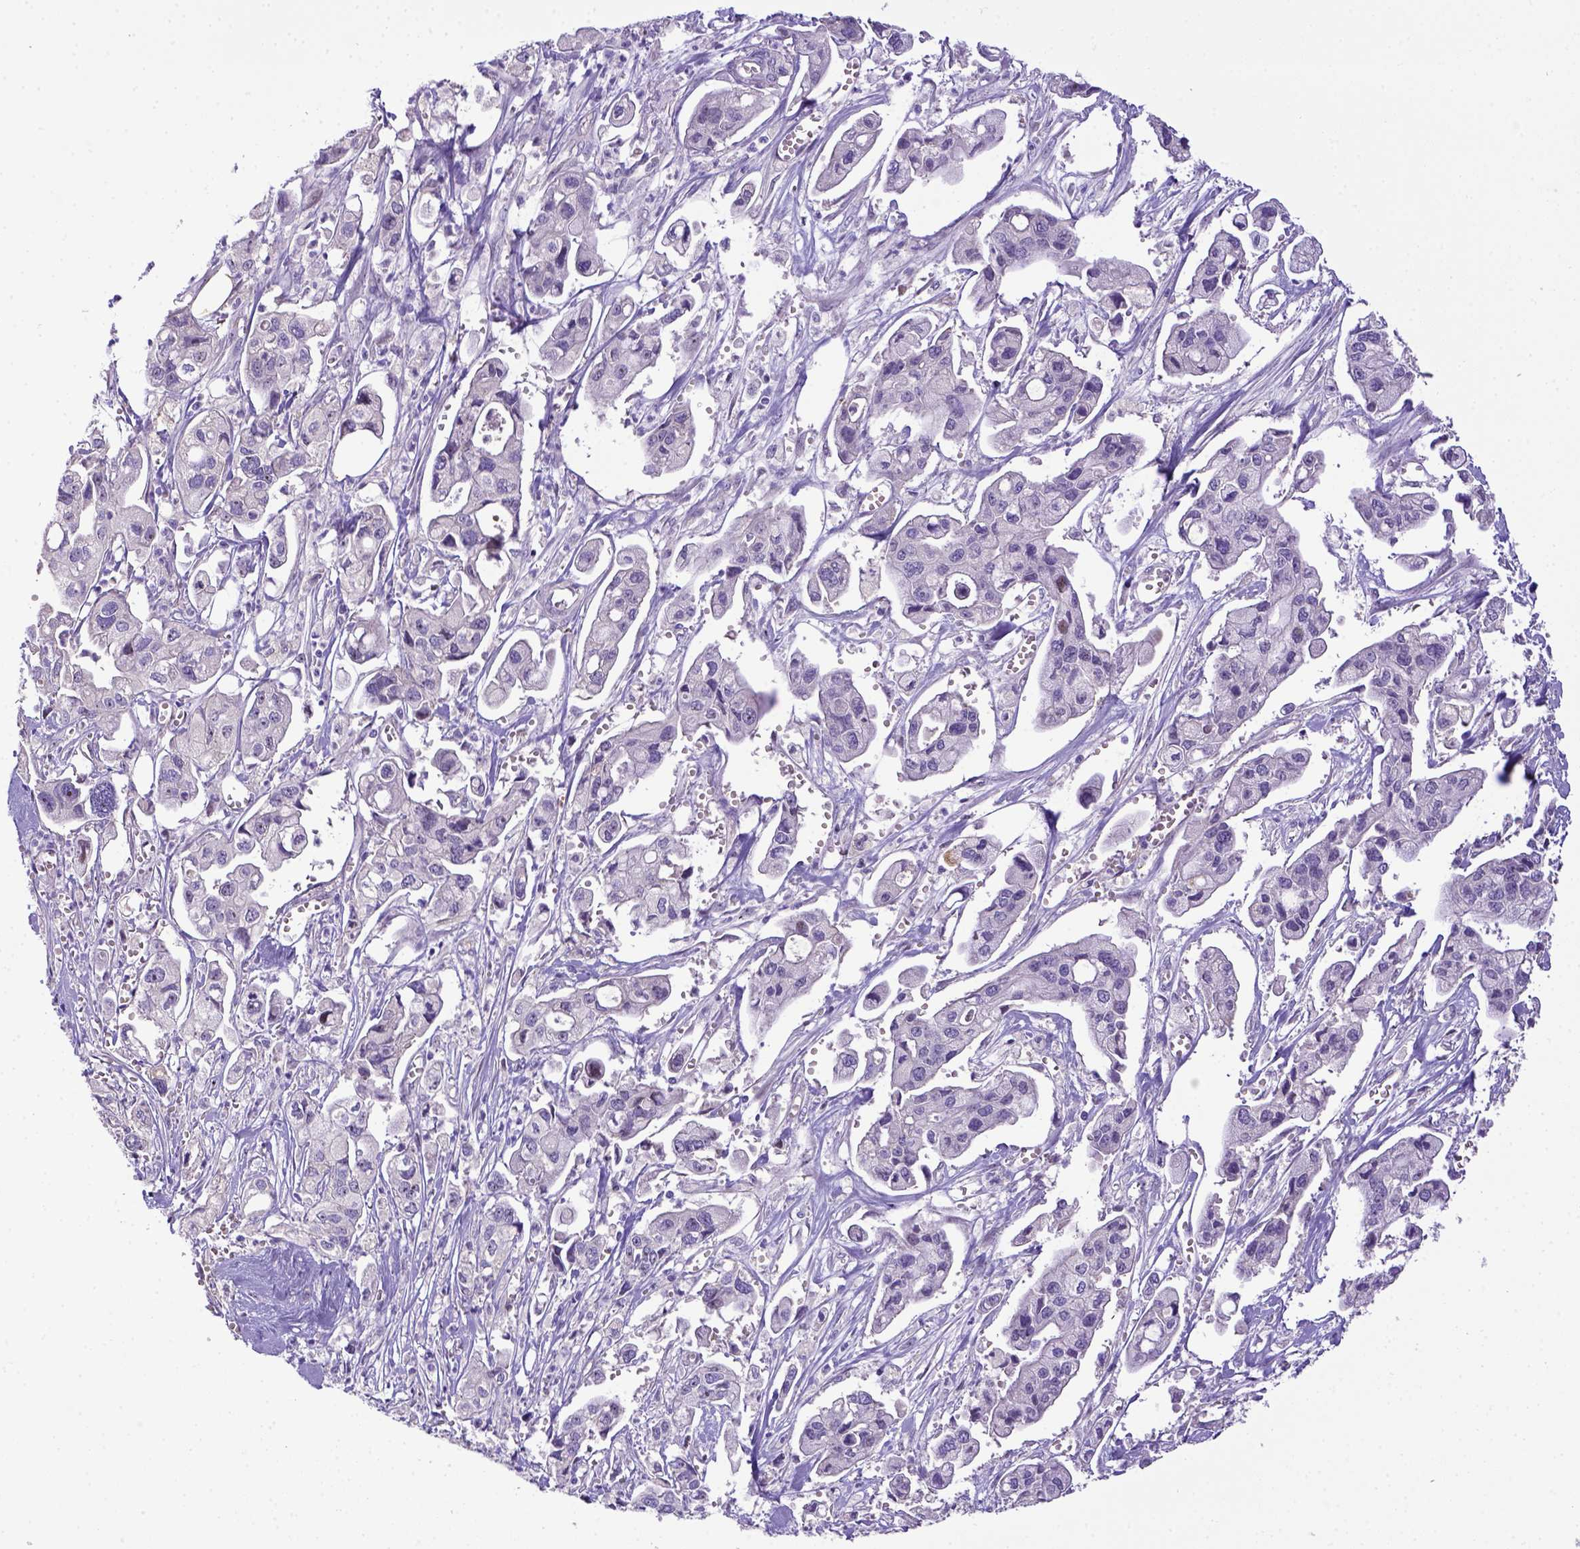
{"staining": {"intensity": "negative", "quantity": "none", "location": "none"}, "tissue": "pancreatic cancer", "cell_type": "Tumor cells", "image_type": "cancer", "snomed": [{"axis": "morphology", "description": "Adenocarcinoma, NOS"}, {"axis": "topography", "description": "Pancreas"}], "caption": "This is an immunohistochemistry histopathology image of human adenocarcinoma (pancreatic). There is no expression in tumor cells.", "gene": "CD40", "patient": {"sex": "male", "age": 70}}